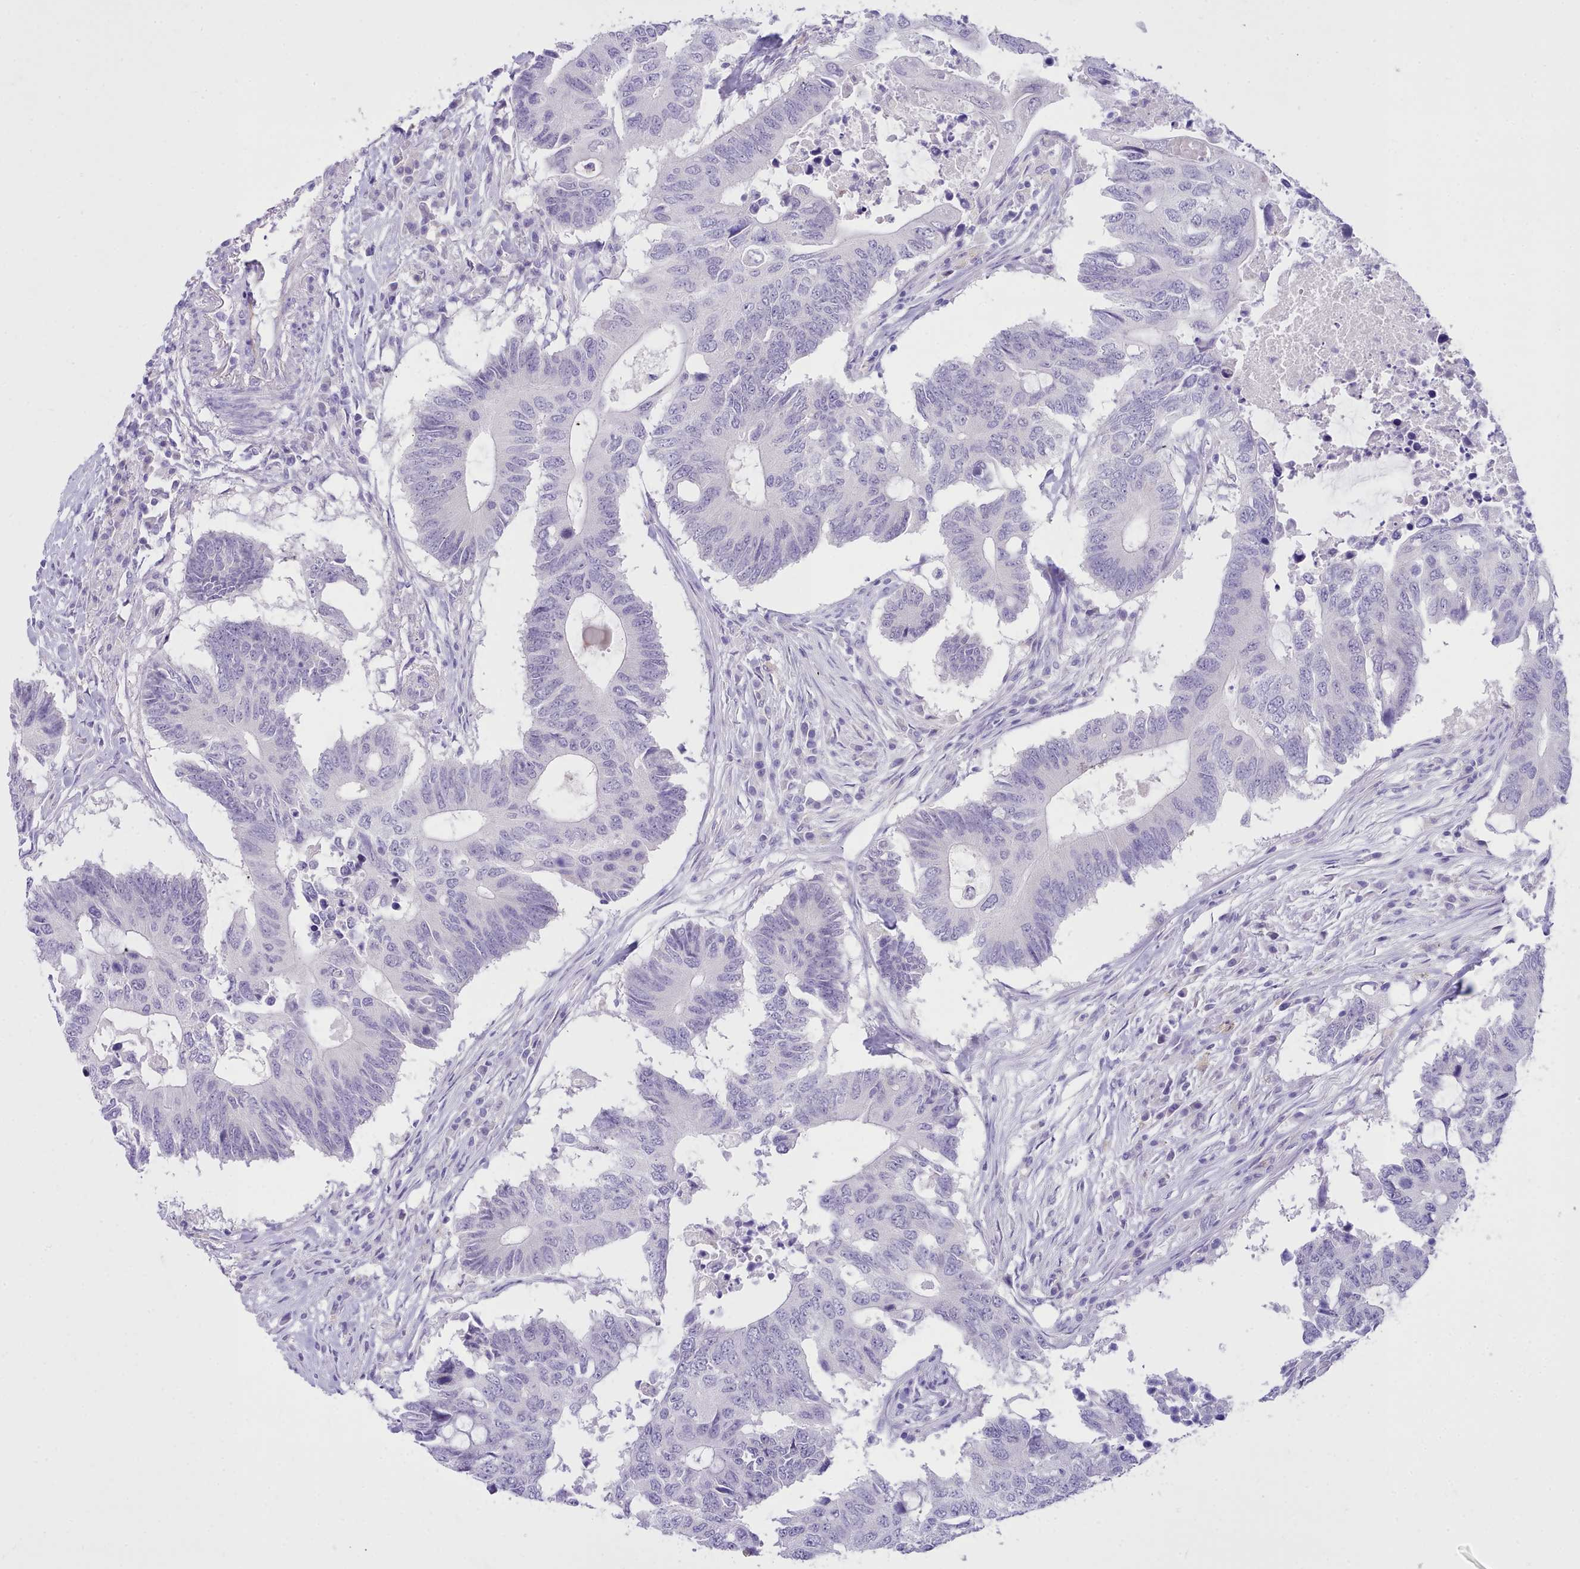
{"staining": {"intensity": "negative", "quantity": "none", "location": "none"}, "tissue": "colorectal cancer", "cell_type": "Tumor cells", "image_type": "cancer", "snomed": [{"axis": "morphology", "description": "Adenocarcinoma, NOS"}, {"axis": "topography", "description": "Colon"}], "caption": "A high-resolution histopathology image shows IHC staining of adenocarcinoma (colorectal), which exhibits no significant expression in tumor cells. (Brightfield microscopy of DAB (3,3'-diaminobenzidine) immunohistochemistry at high magnification).", "gene": "LRRC37A", "patient": {"sex": "male", "age": 71}}